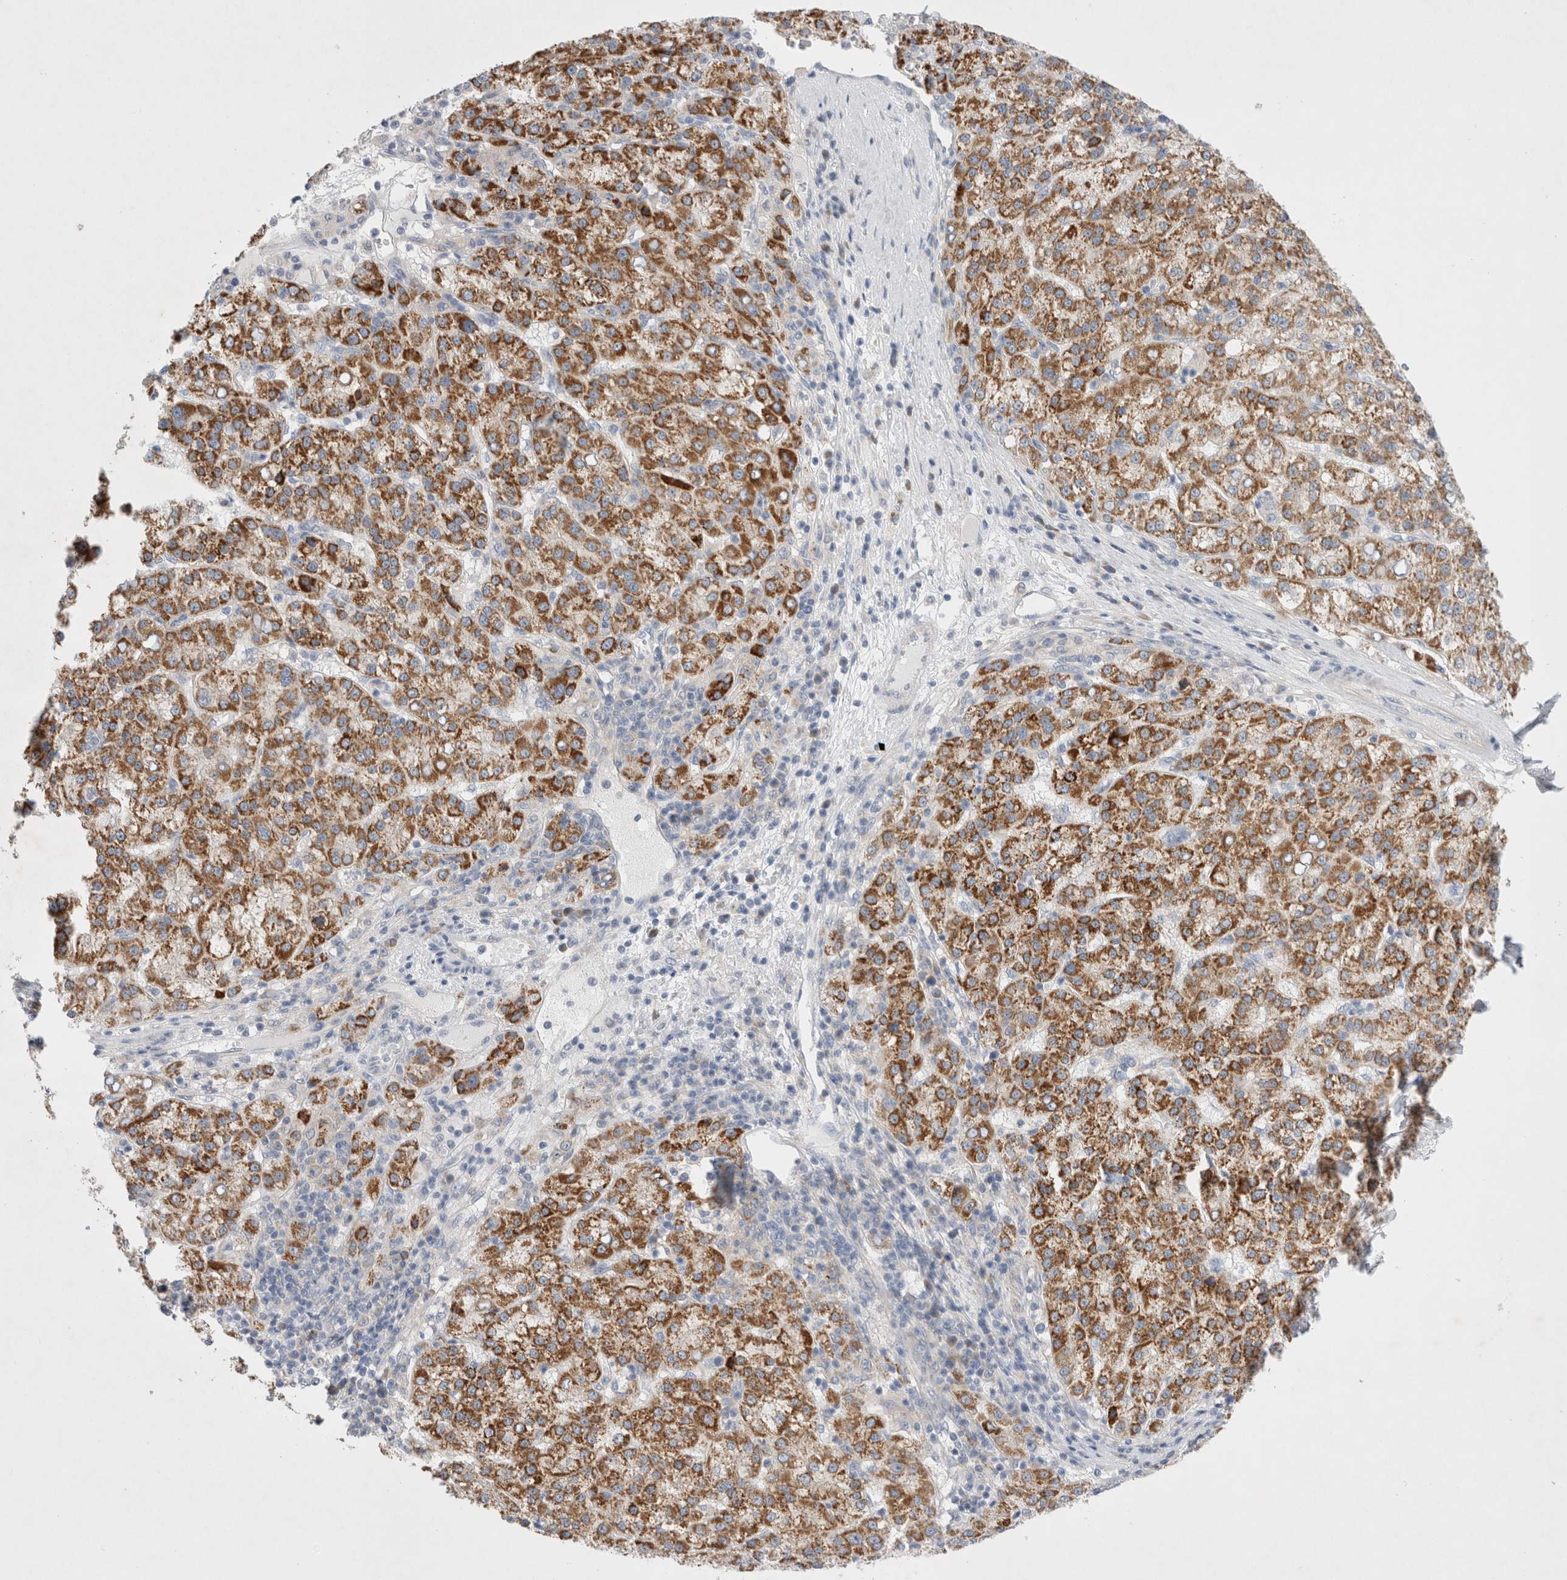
{"staining": {"intensity": "moderate", "quantity": ">75%", "location": "cytoplasmic/membranous"}, "tissue": "liver cancer", "cell_type": "Tumor cells", "image_type": "cancer", "snomed": [{"axis": "morphology", "description": "Carcinoma, Hepatocellular, NOS"}, {"axis": "topography", "description": "Liver"}], "caption": "A brown stain shows moderate cytoplasmic/membranous staining of a protein in human liver cancer (hepatocellular carcinoma) tumor cells. The staining was performed using DAB, with brown indicating positive protein expression. Nuclei are stained blue with hematoxylin.", "gene": "RBM12B", "patient": {"sex": "female", "age": 58}}